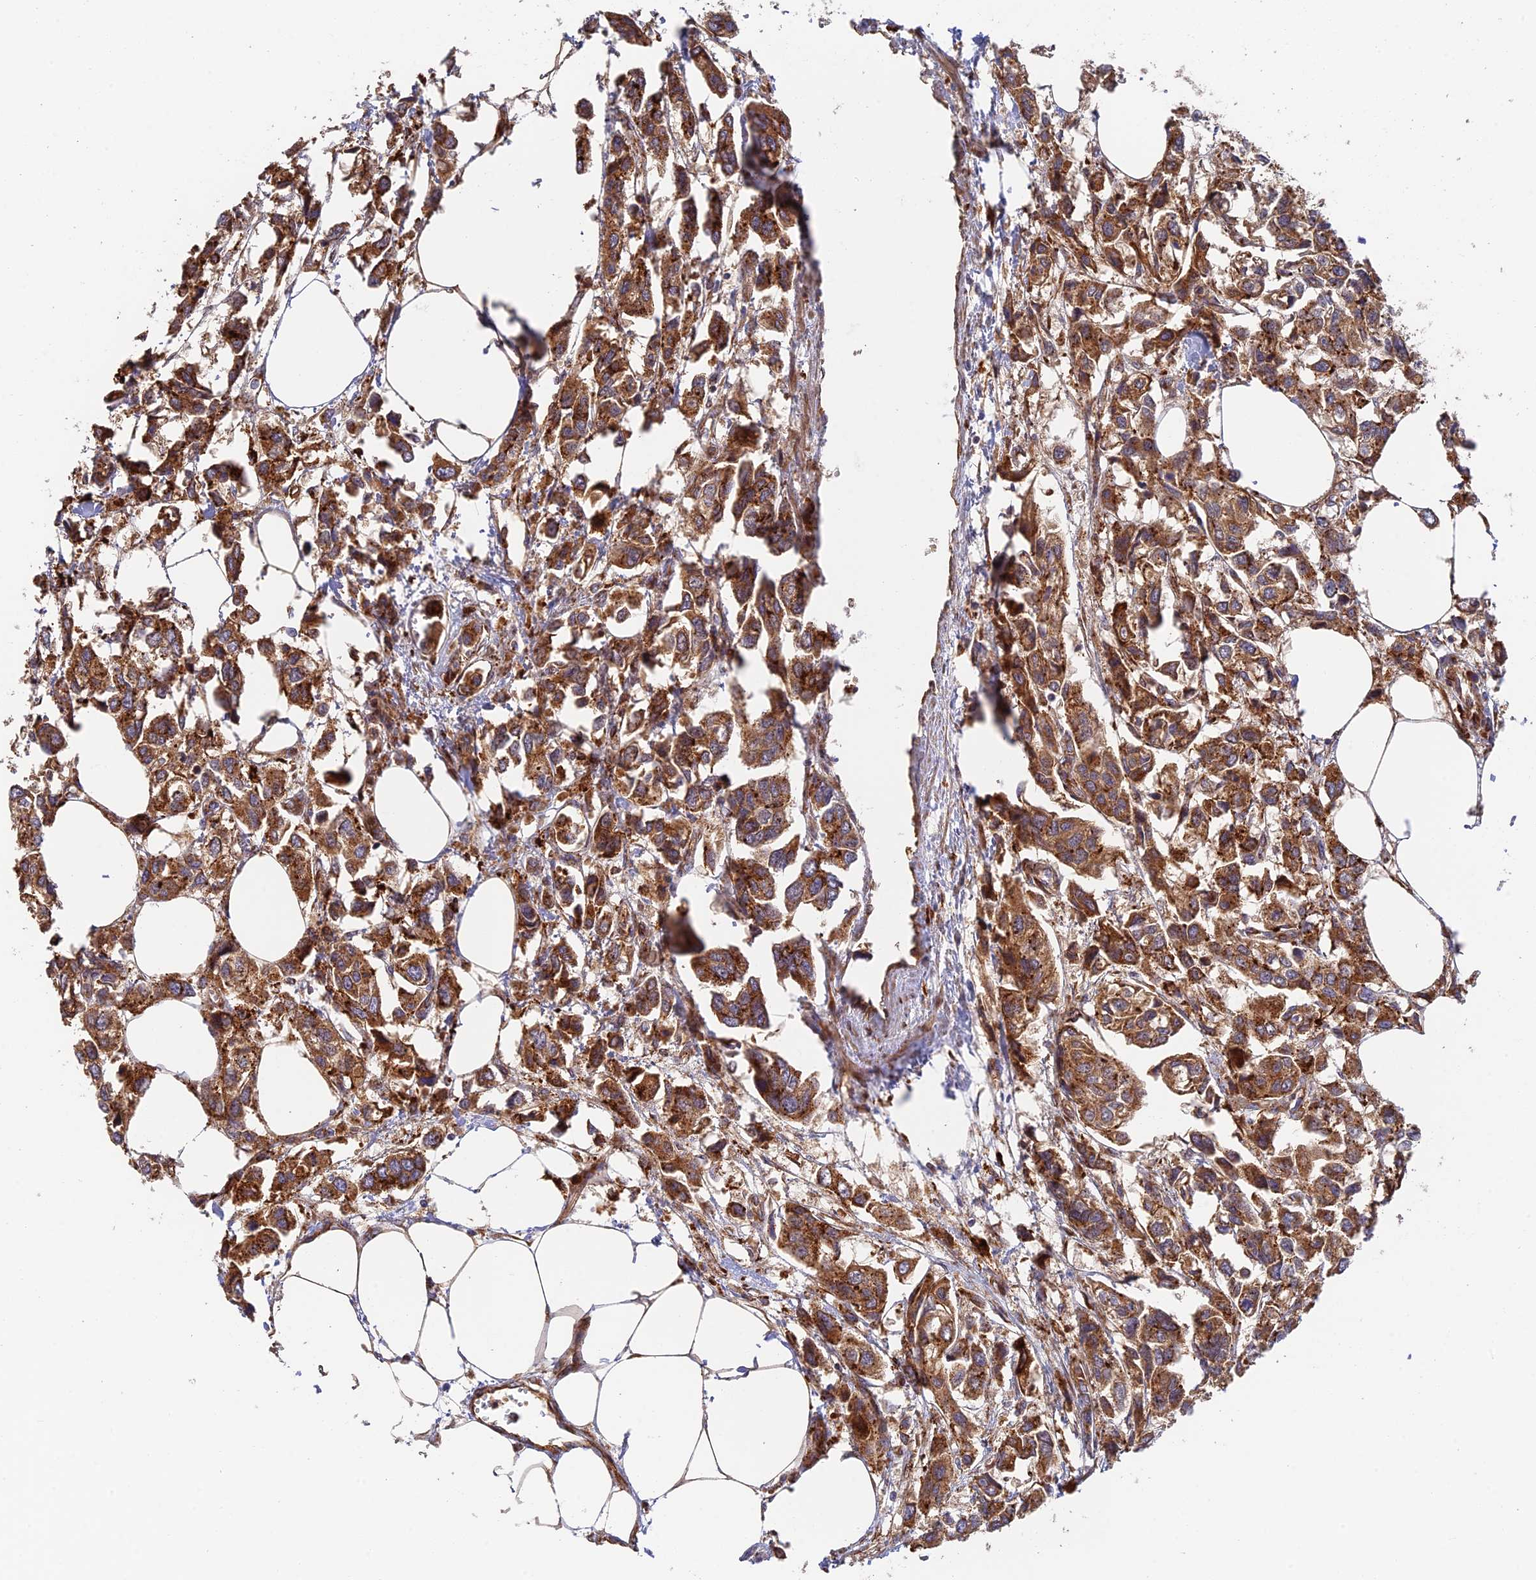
{"staining": {"intensity": "moderate", "quantity": ">75%", "location": "cytoplasmic/membranous"}, "tissue": "urothelial cancer", "cell_type": "Tumor cells", "image_type": "cancer", "snomed": [{"axis": "morphology", "description": "Urothelial carcinoma, High grade"}, {"axis": "topography", "description": "Urinary bladder"}], "caption": "About >75% of tumor cells in human urothelial cancer reveal moderate cytoplasmic/membranous protein positivity as visualized by brown immunohistochemical staining.", "gene": "PPP2R3C", "patient": {"sex": "male", "age": 67}}